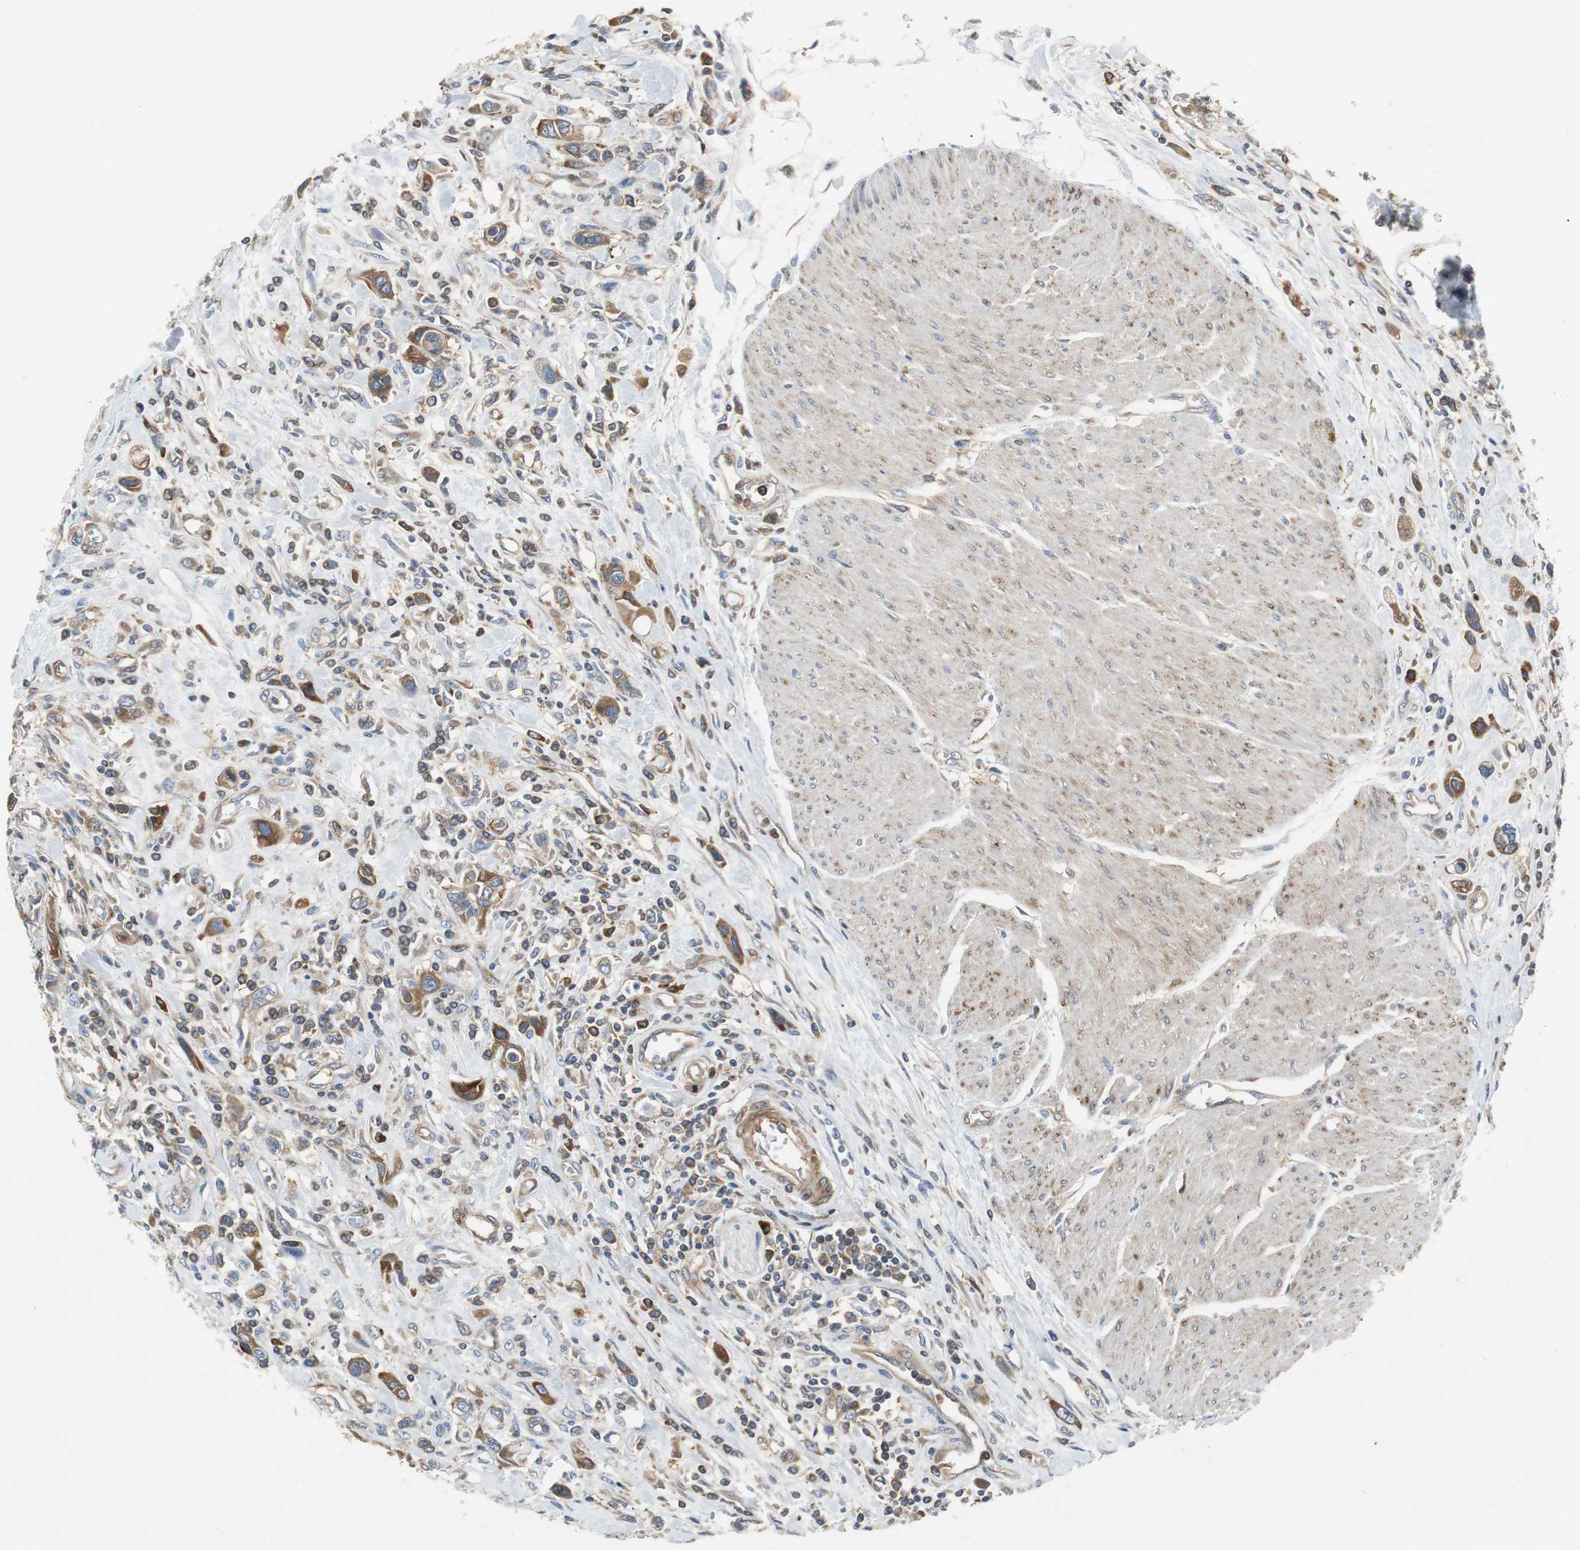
{"staining": {"intensity": "moderate", "quantity": "25%-75%", "location": "cytoplasmic/membranous"}, "tissue": "urothelial cancer", "cell_type": "Tumor cells", "image_type": "cancer", "snomed": [{"axis": "morphology", "description": "Urothelial carcinoma, High grade"}, {"axis": "topography", "description": "Urinary bladder"}], "caption": "Tumor cells exhibit medium levels of moderate cytoplasmic/membranous expression in approximately 25%-75% of cells in human urothelial cancer. (brown staining indicates protein expression, while blue staining denotes nuclei).", "gene": "GYS1", "patient": {"sex": "male", "age": 50}}